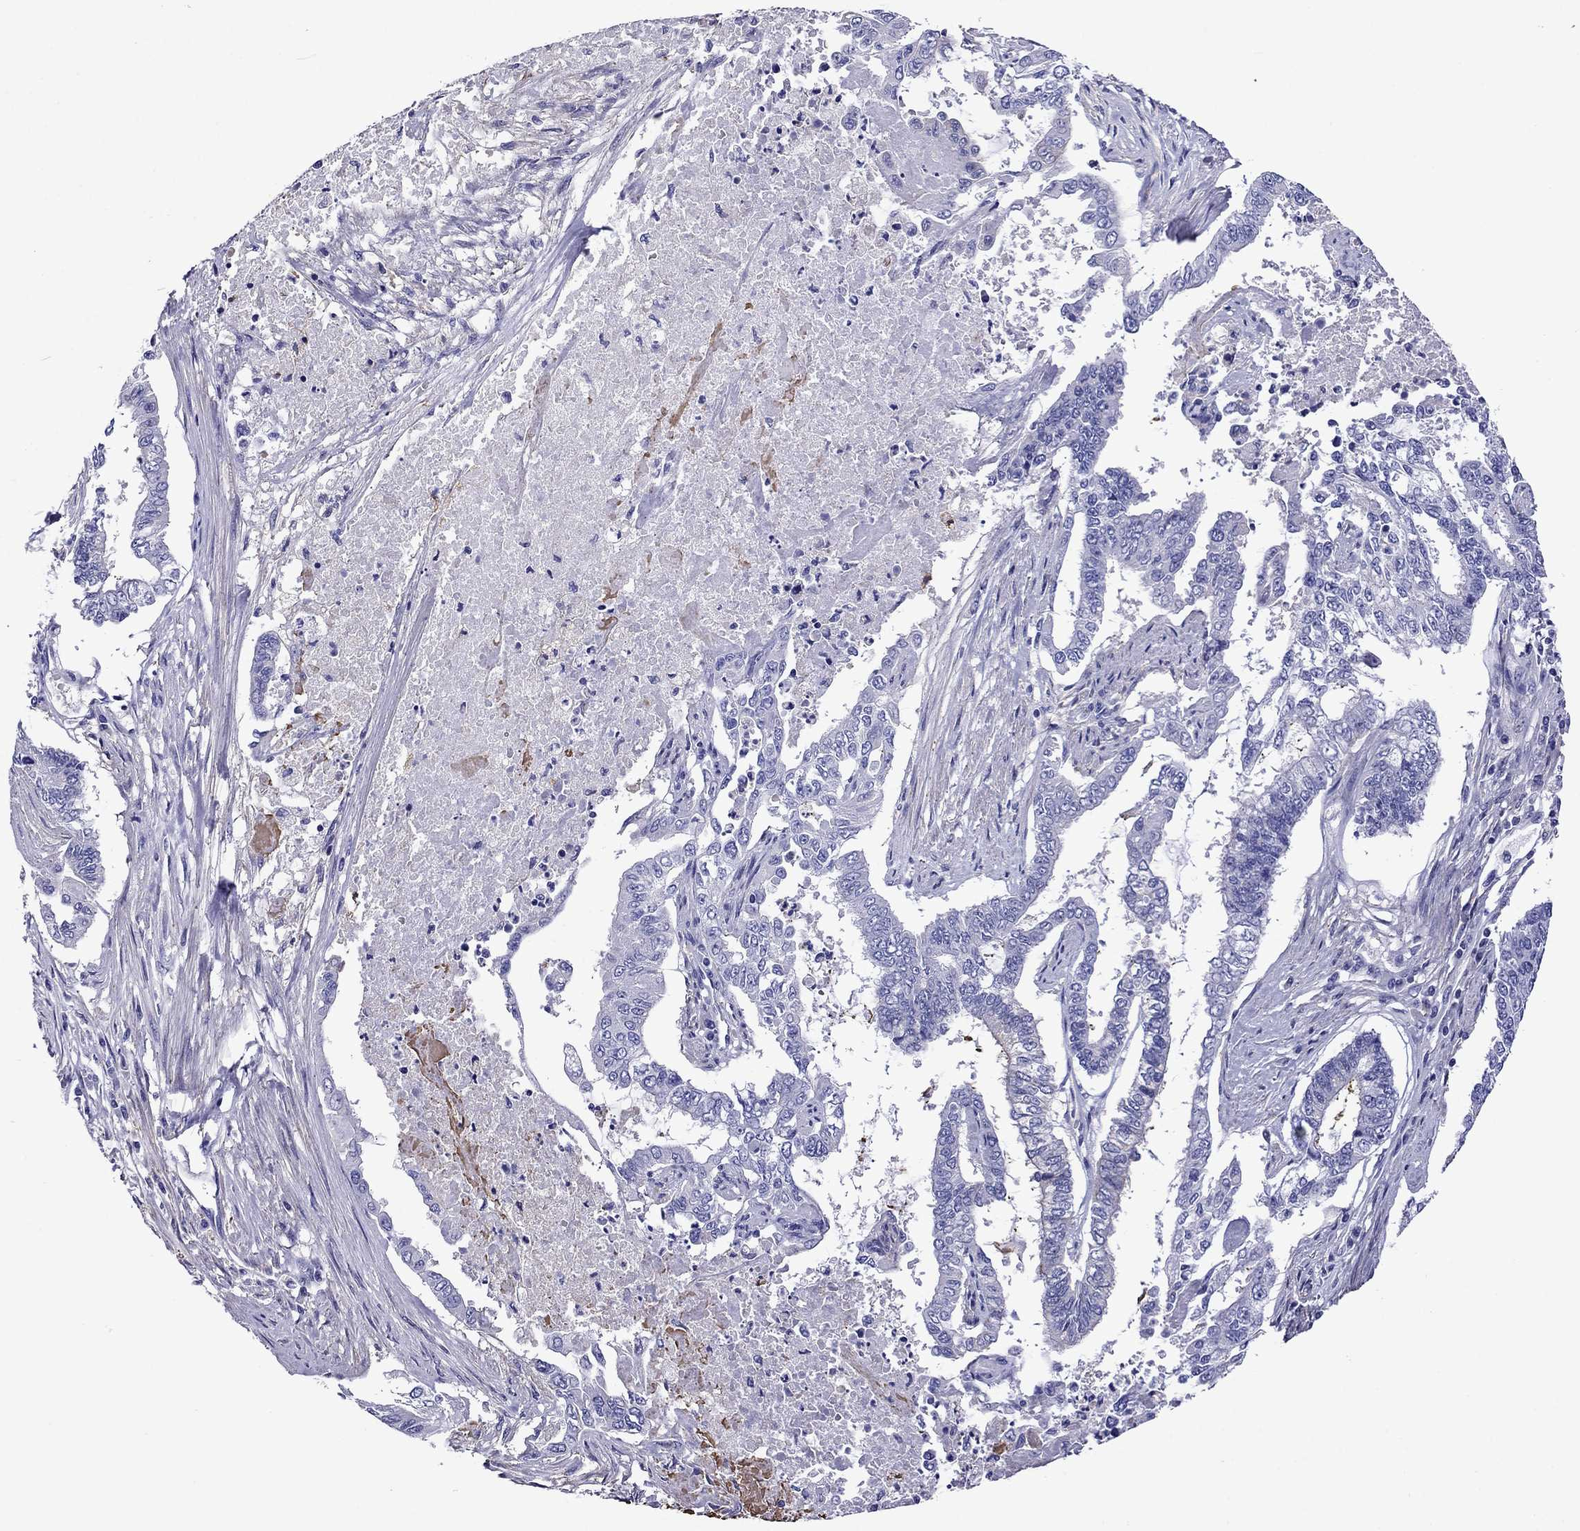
{"staining": {"intensity": "negative", "quantity": "none", "location": "none"}, "tissue": "endometrial cancer", "cell_type": "Tumor cells", "image_type": "cancer", "snomed": [{"axis": "morphology", "description": "Adenocarcinoma, NOS"}, {"axis": "topography", "description": "Uterus"}], "caption": "Immunohistochemical staining of human adenocarcinoma (endometrial) demonstrates no significant expression in tumor cells.", "gene": "SCG2", "patient": {"sex": "female", "age": 59}}